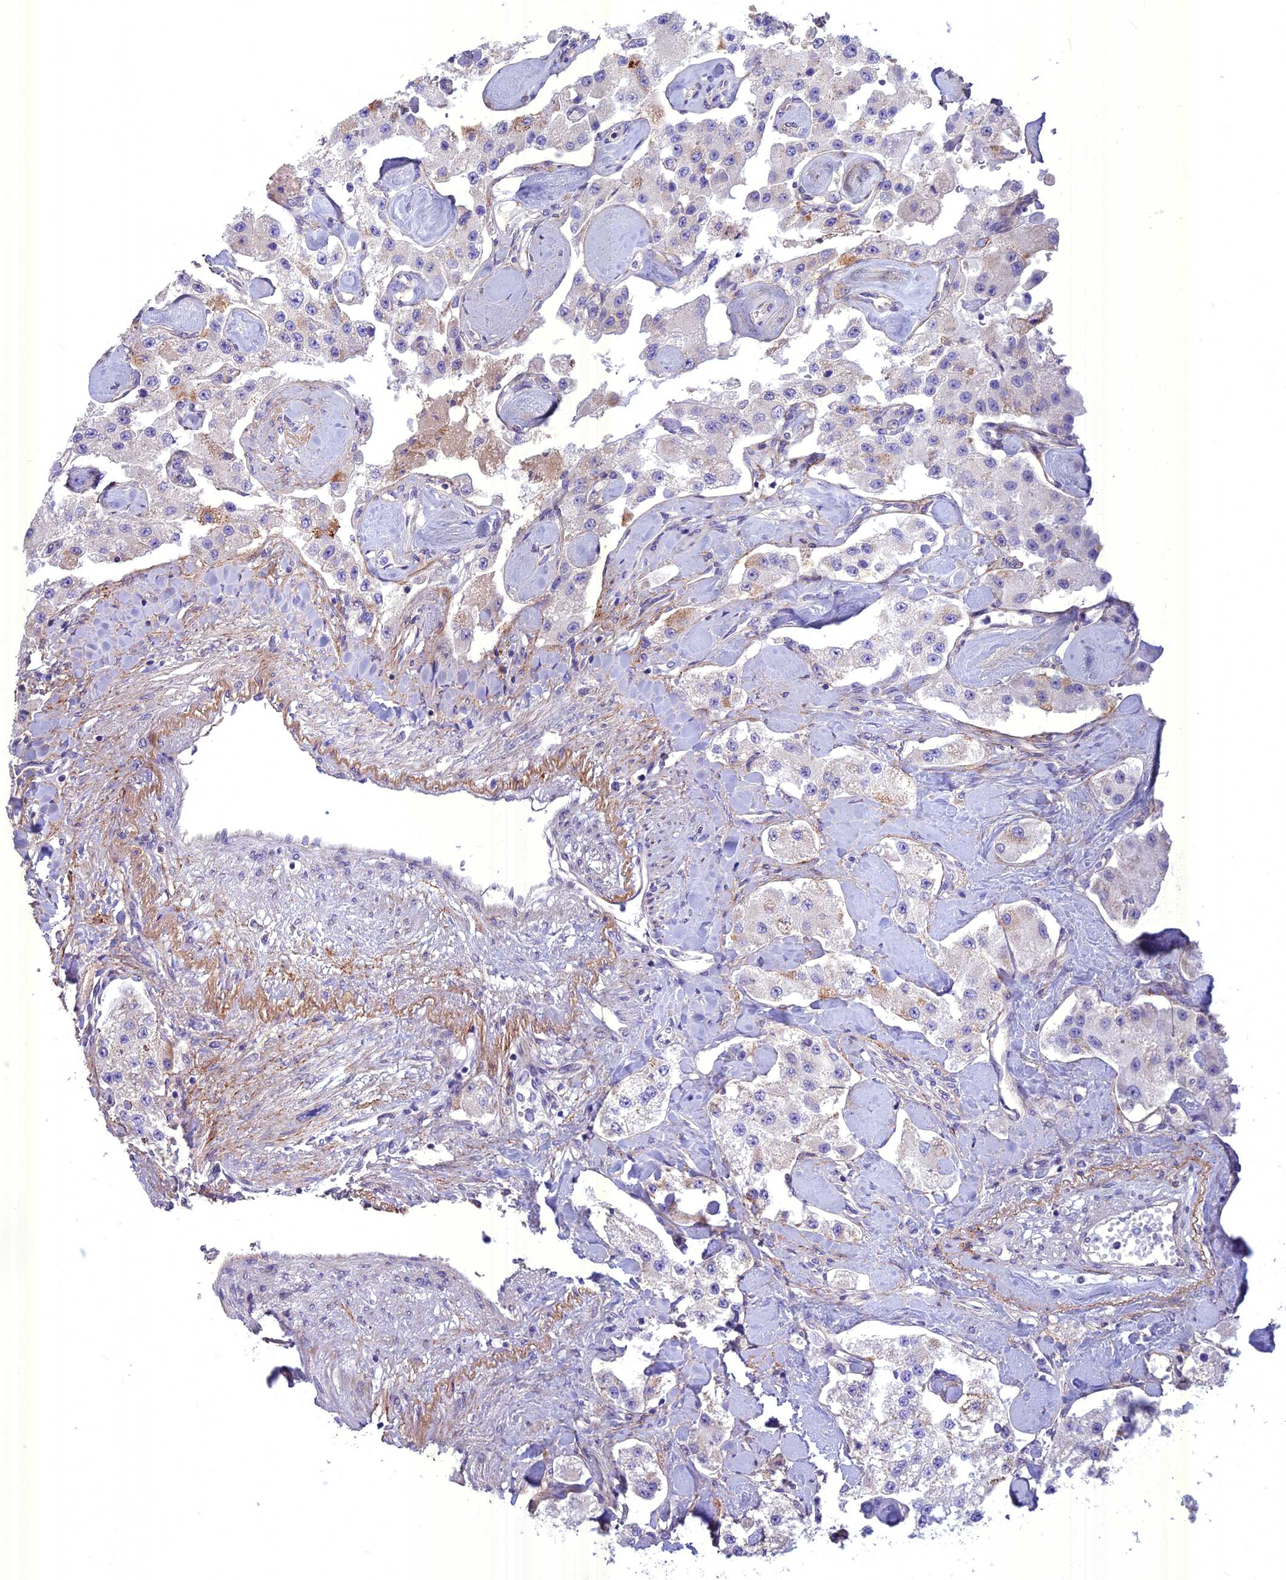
{"staining": {"intensity": "negative", "quantity": "none", "location": "none"}, "tissue": "carcinoid", "cell_type": "Tumor cells", "image_type": "cancer", "snomed": [{"axis": "morphology", "description": "Carcinoid, malignant, NOS"}, {"axis": "topography", "description": "Pancreas"}], "caption": "Malignant carcinoid was stained to show a protein in brown. There is no significant staining in tumor cells.", "gene": "SPHKAP", "patient": {"sex": "male", "age": 41}}